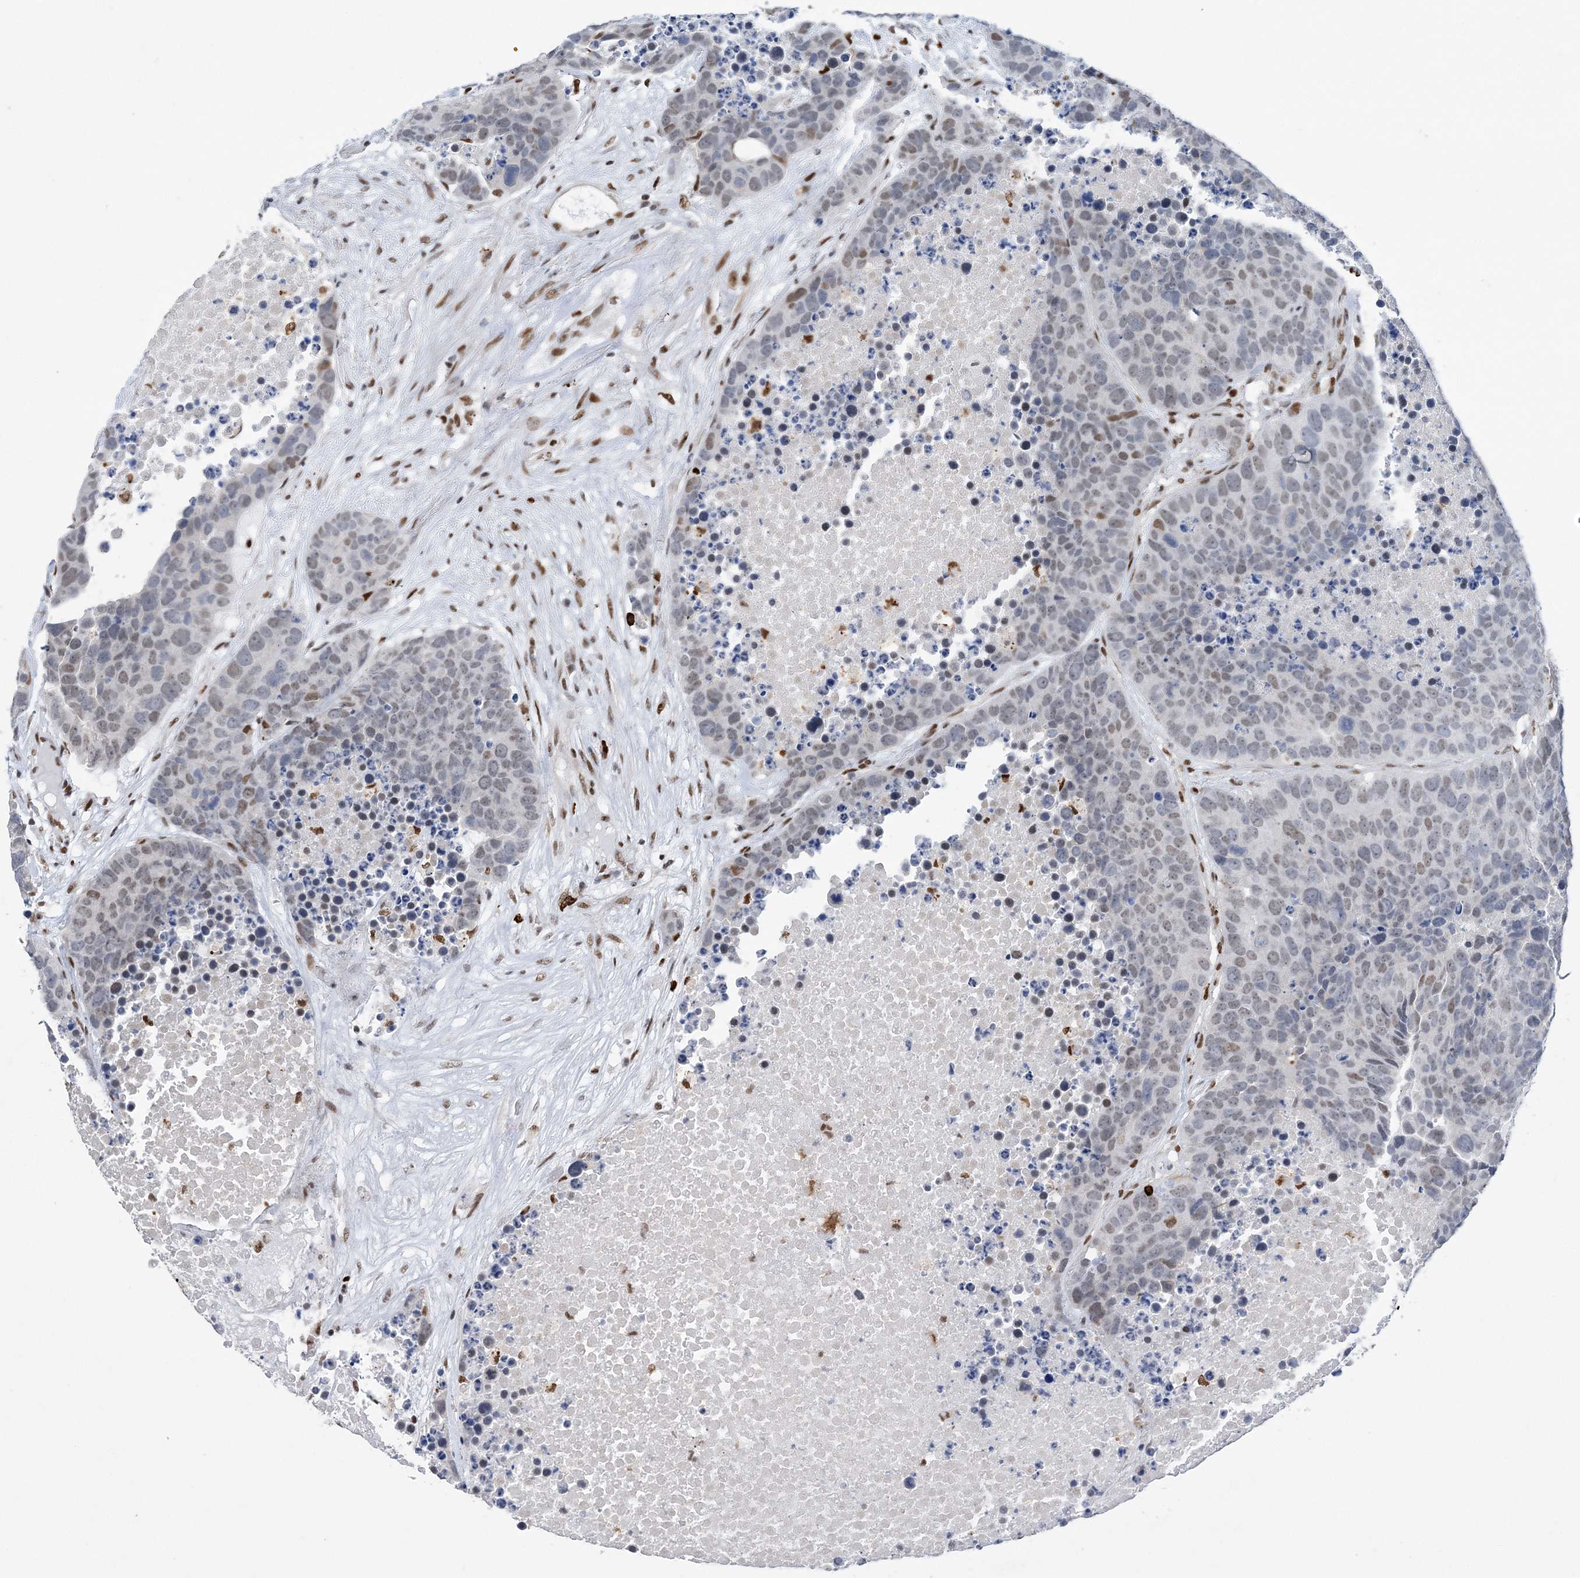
{"staining": {"intensity": "negative", "quantity": "none", "location": "none"}, "tissue": "carcinoid", "cell_type": "Tumor cells", "image_type": "cancer", "snomed": [{"axis": "morphology", "description": "Carcinoid, malignant, NOS"}, {"axis": "topography", "description": "Lung"}], "caption": "Protein analysis of carcinoid demonstrates no significant staining in tumor cells.", "gene": "ZBTB7A", "patient": {"sex": "male", "age": 60}}